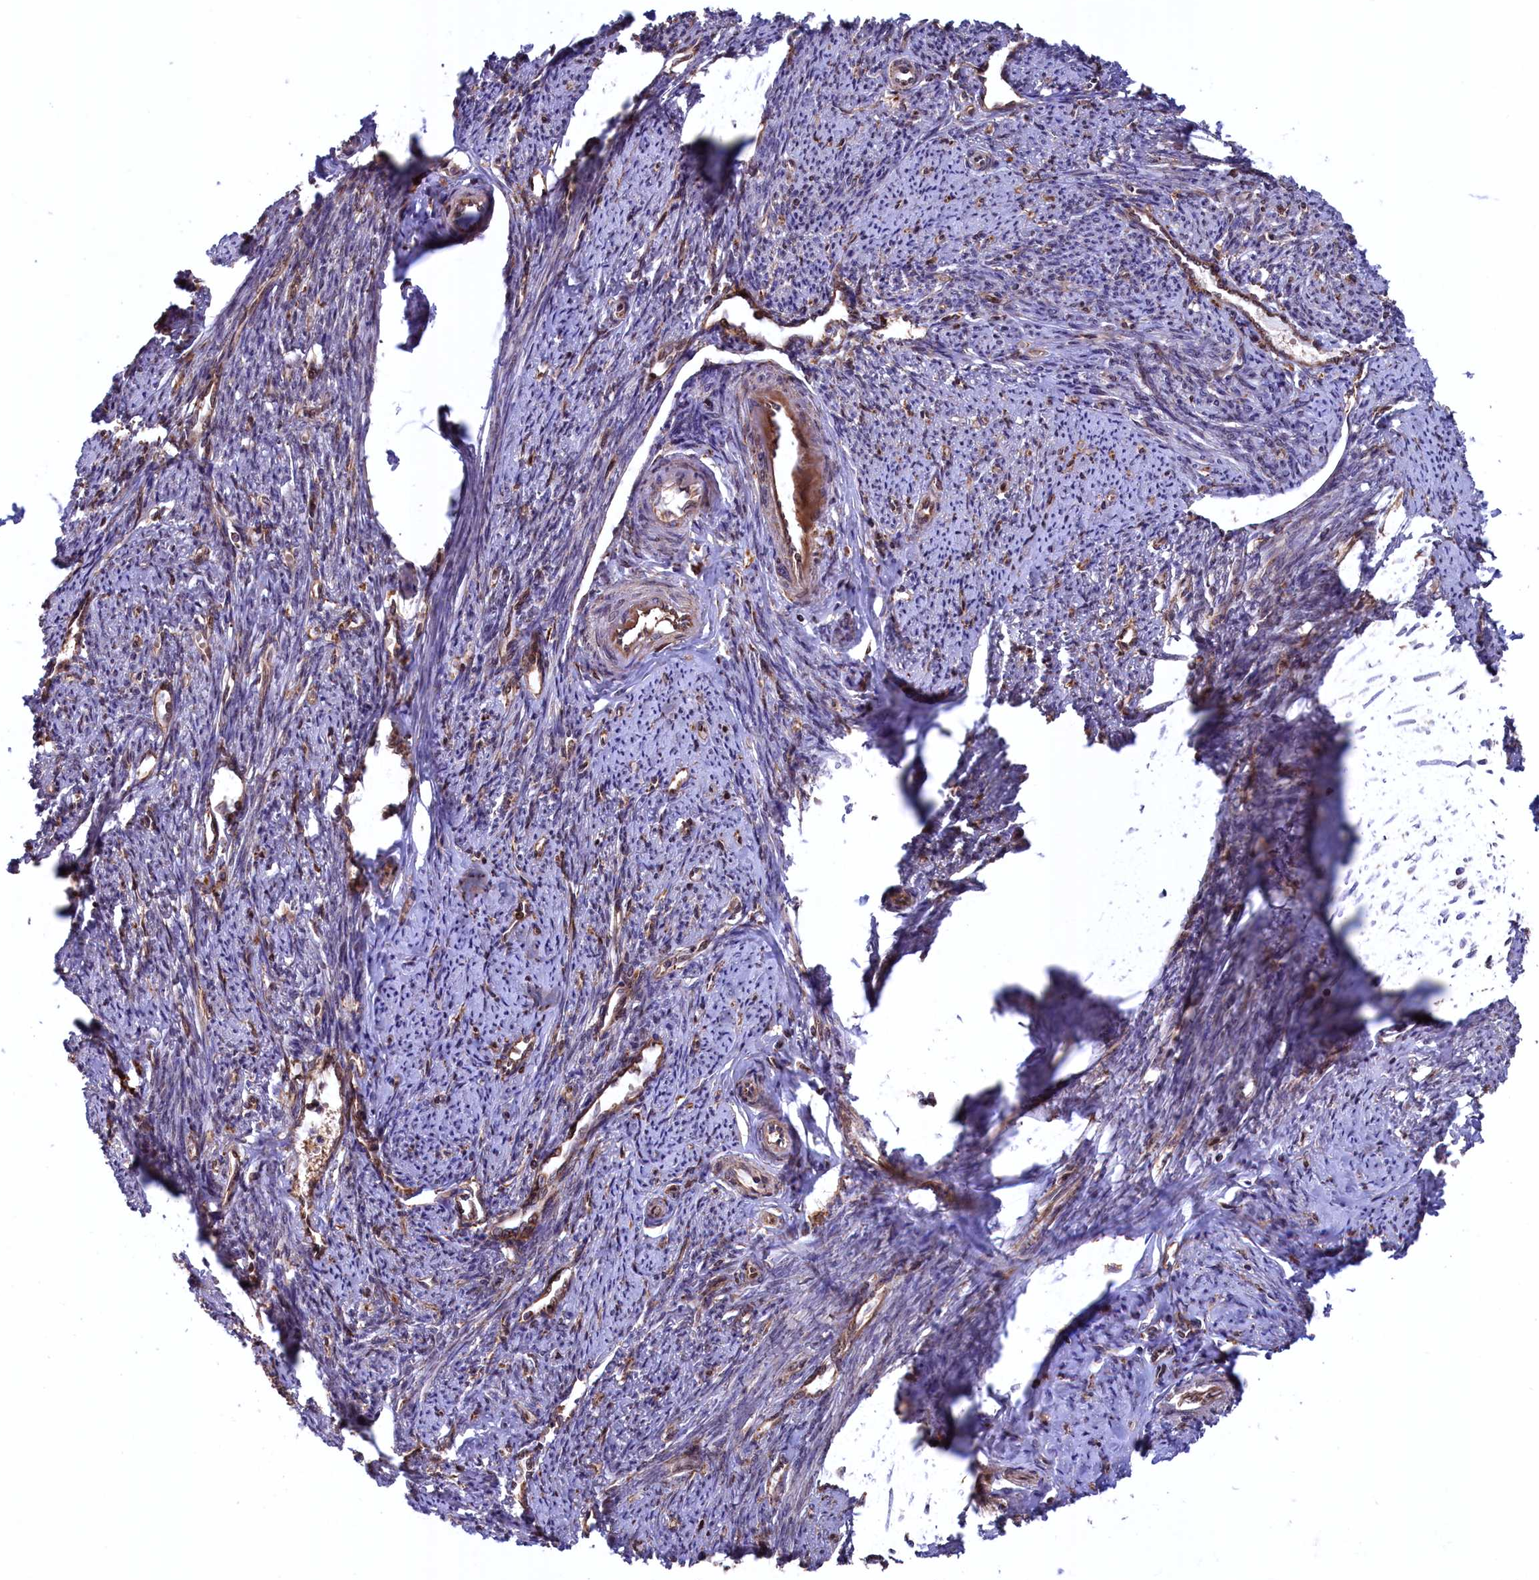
{"staining": {"intensity": "moderate", "quantity": "25%-75%", "location": "cytoplasmic/membranous"}, "tissue": "smooth muscle", "cell_type": "Smooth muscle cells", "image_type": "normal", "snomed": [{"axis": "morphology", "description": "Normal tissue, NOS"}, {"axis": "topography", "description": "Smooth muscle"}, {"axis": "topography", "description": "Uterus"}], "caption": "Protein expression analysis of unremarkable smooth muscle shows moderate cytoplasmic/membranous staining in approximately 25%-75% of smooth muscle cells.", "gene": "PLA2G4C", "patient": {"sex": "female", "age": 59}}